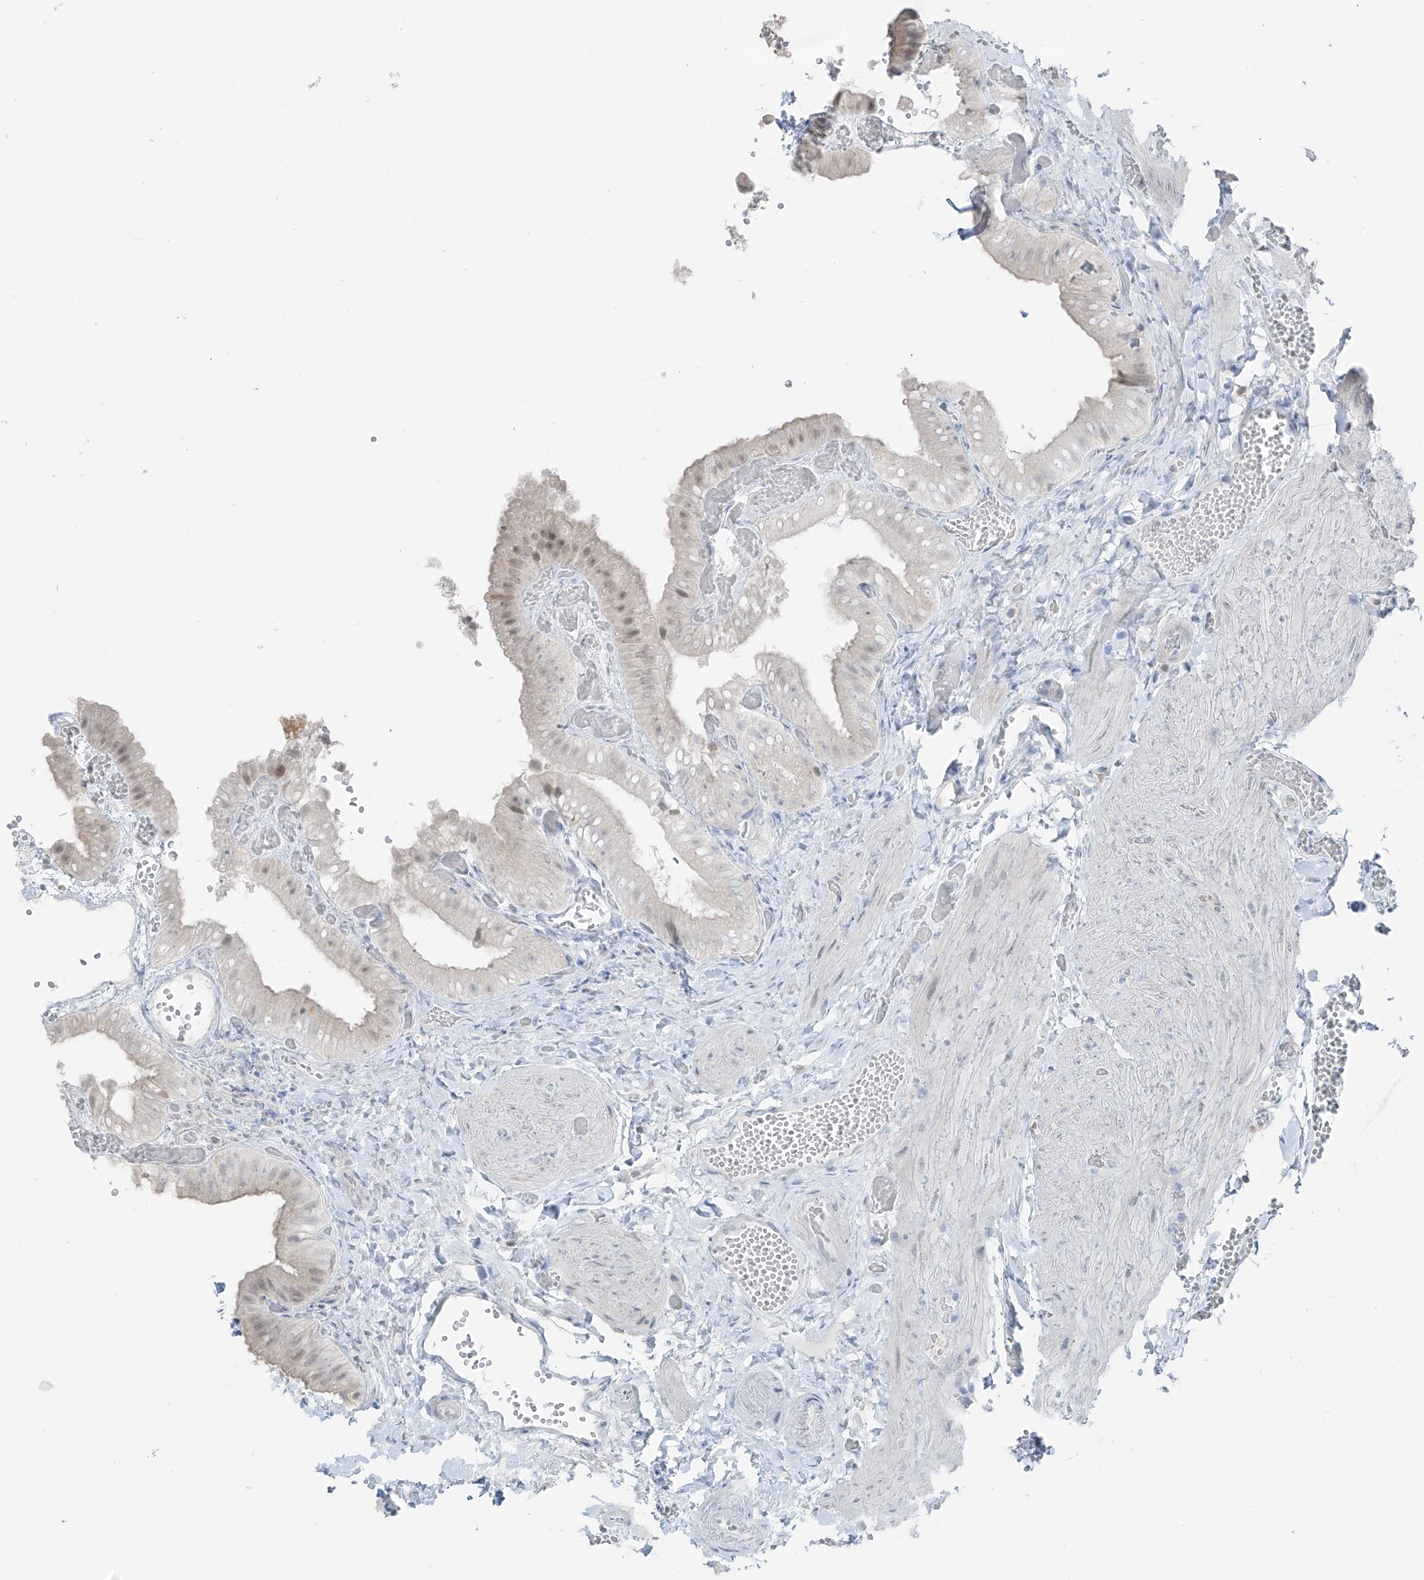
{"staining": {"intensity": "moderate", "quantity": "25%-75%", "location": "nuclear"}, "tissue": "gallbladder", "cell_type": "Glandular cells", "image_type": "normal", "snomed": [{"axis": "morphology", "description": "Normal tissue, NOS"}, {"axis": "topography", "description": "Gallbladder"}], "caption": "Immunohistochemistry (IHC) histopathology image of unremarkable gallbladder stained for a protein (brown), which shows medium levels of moderate nuclear positivity in approximately 25%-75% of glandular cells.", "gene": "PRDM6", "patient": {"sex": "female", "age": 64}}